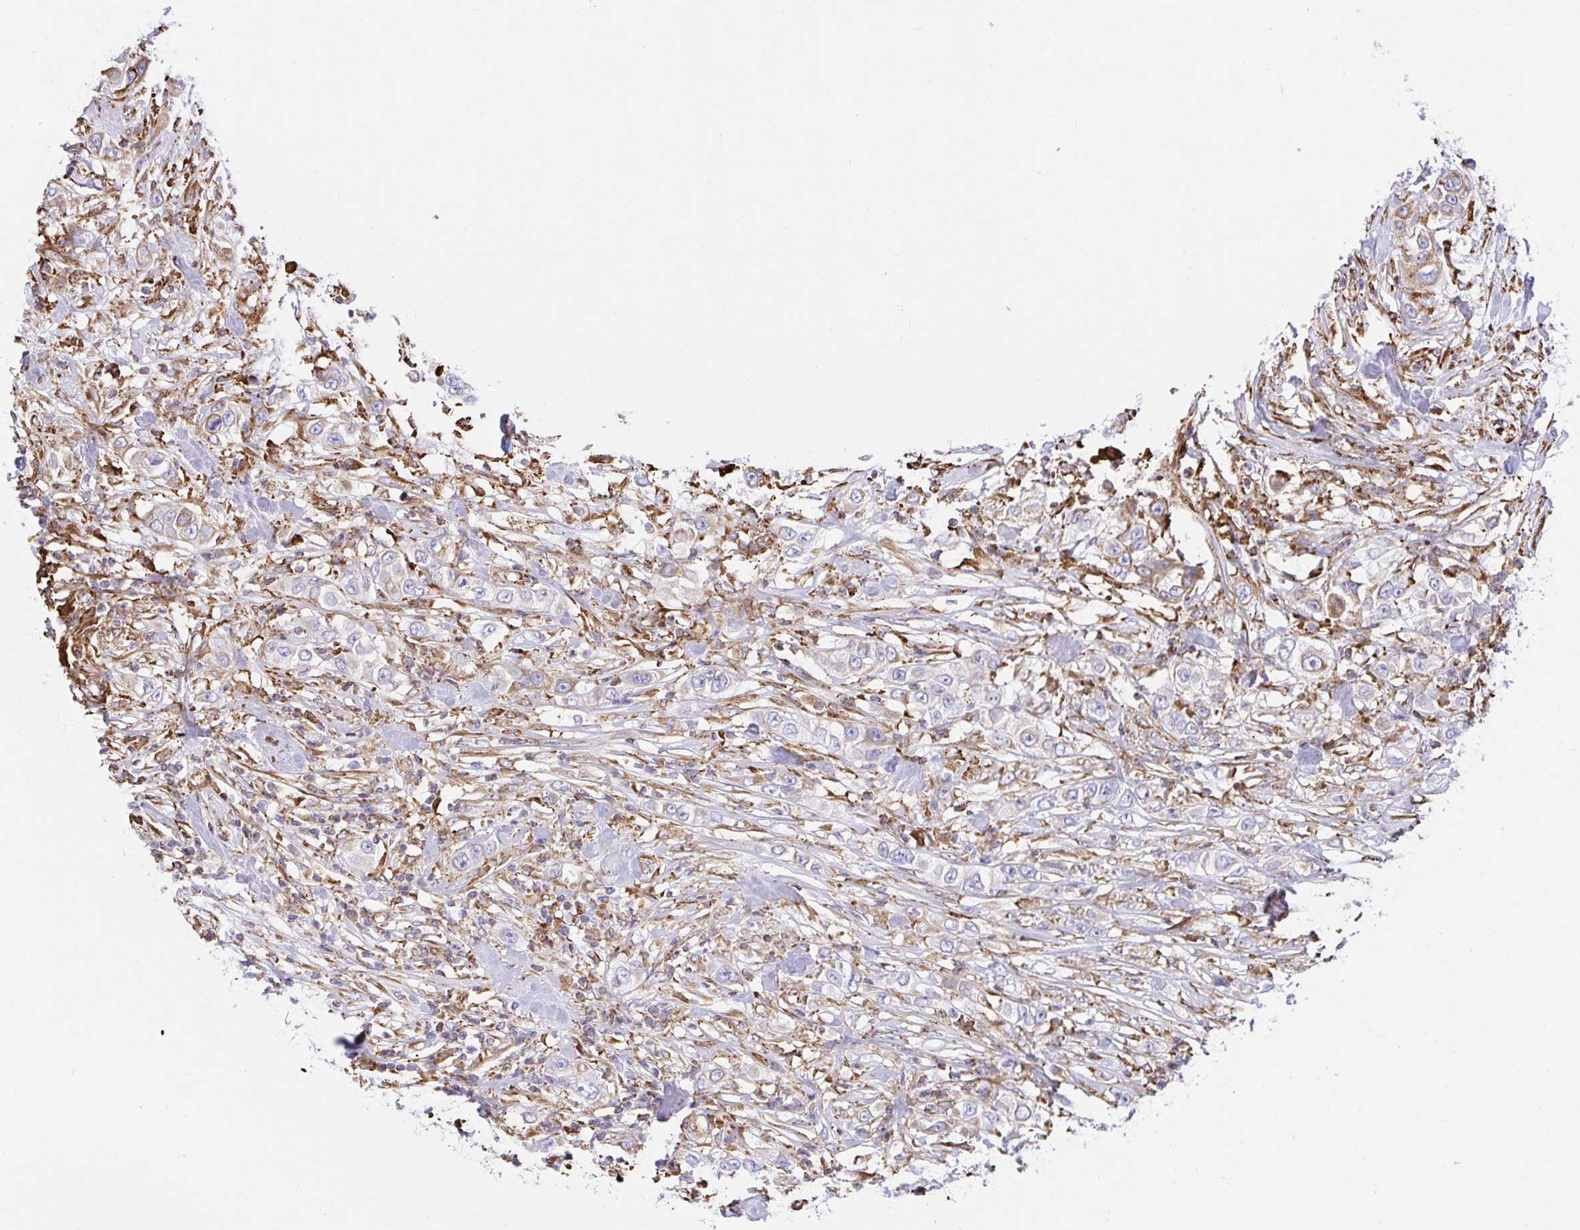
{"staining": {"intensity": "weak", "quantity": "<25%", "location": "cytoplasmic/membranous"}, "tissue": "urothelial cancer", "cell_type": "Tumor cells", "image_type": "cancer", "snomed": [{"axis": "morphology", "description": "Urothelial carcinoma, High grade"}, {"axis": "topography", "description": "Urinary bladder"}], "caption": "This is an immunohistochemistry photomicrograph of human urothelial cancer. There is no expression in tumor cells.", "gene": "CLGN", "patient": {"sex": "female", "age": 80}}